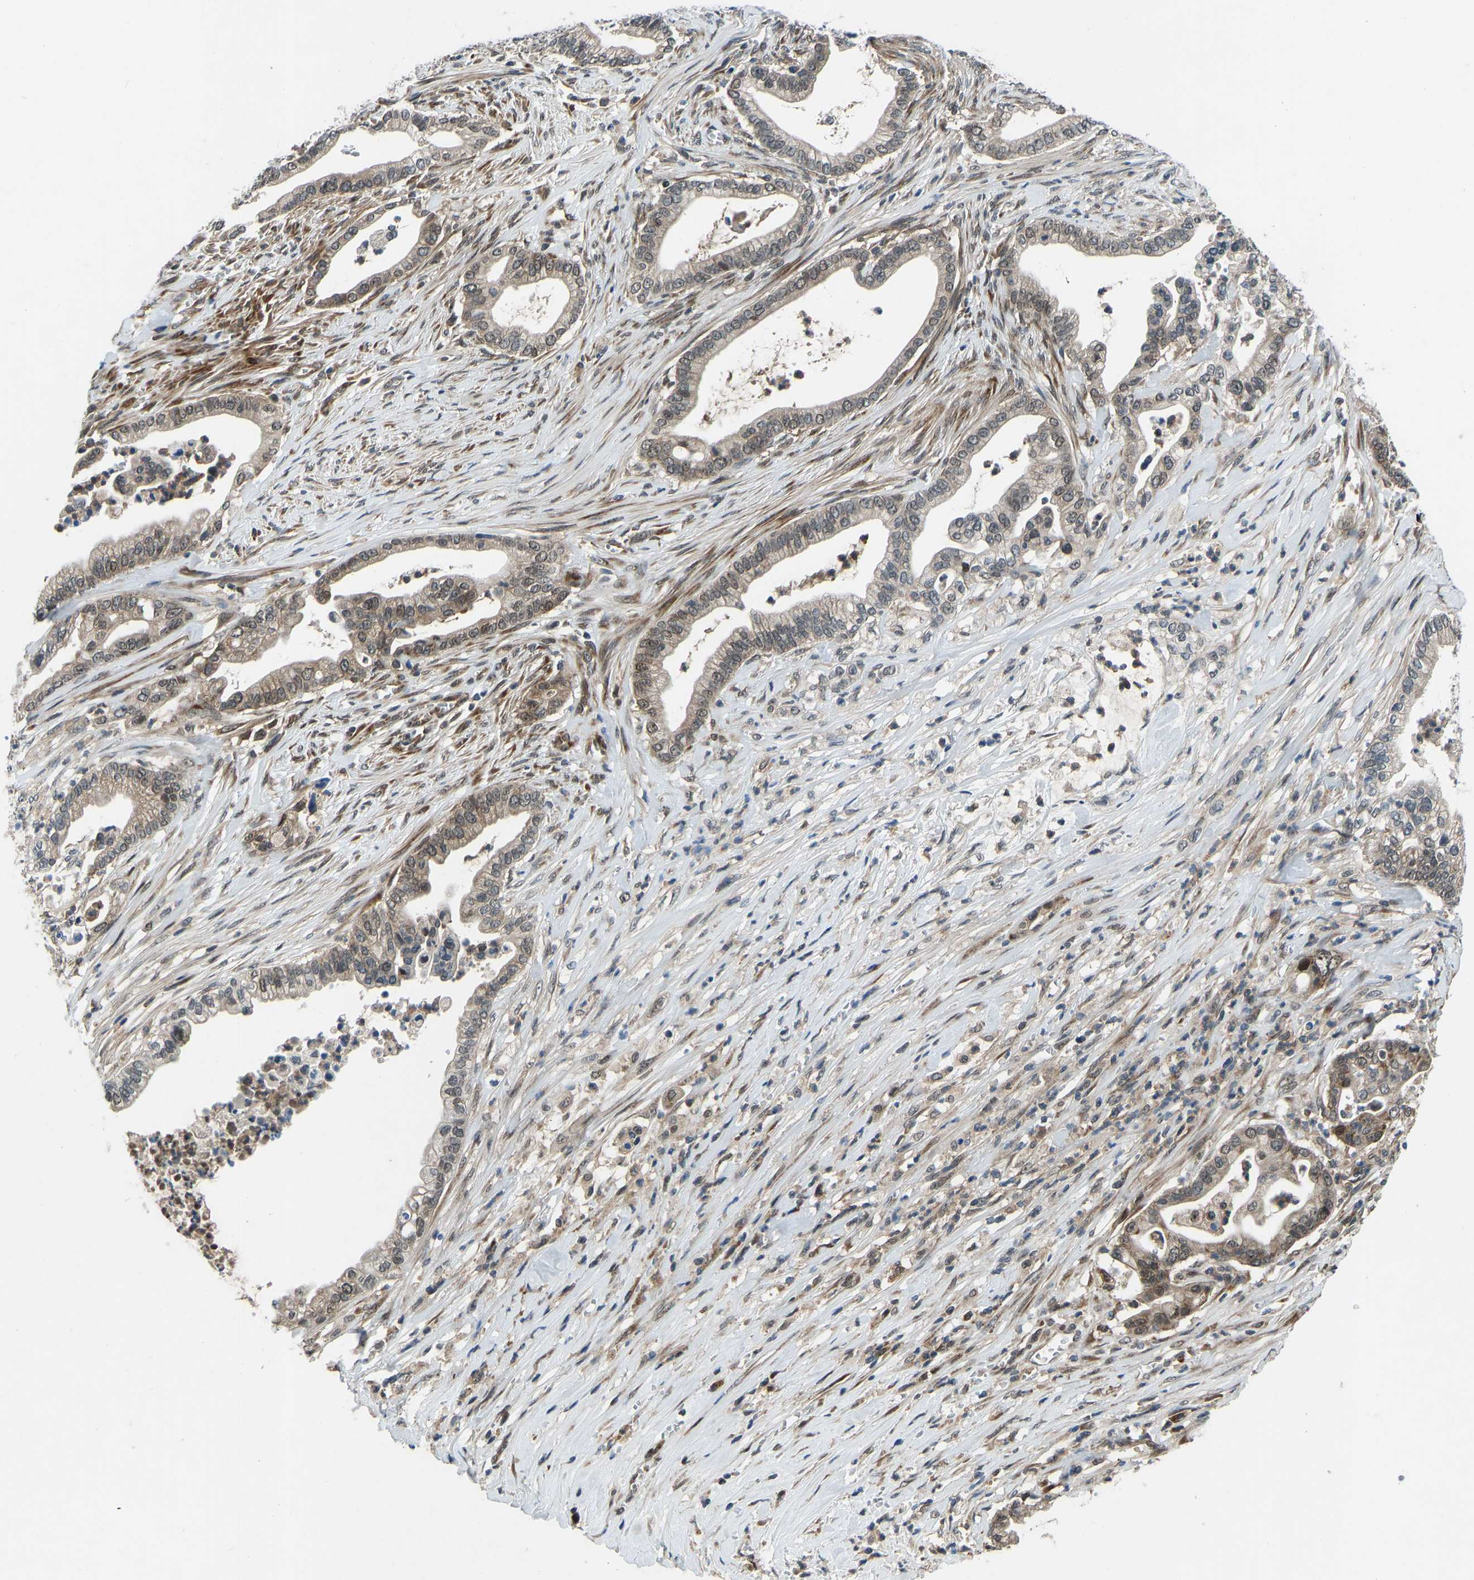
{"staining": {"intensity": "moderate", "quantity": ">75%", "location": "cytoplasmic/membranous,nuclear"}, "tissue": "pancreatic cancer", "cell_type": "Tumor cells", "image_type": "cancer", "snomed": [{"axis": "morphology", "description": "Adenocarcinoma, NOS"}, {"axis": "topography", "description": "Pancreas"}], "caption": "Brown immunohistochemical staining in human pancreatic cancer (adenocarcinoma) demonstrates moderate cytoplasmic/membranous and nuclear expression in about >75% of tumor cells. (Stains: DAB (3,3'-diaminobenzidine) in brown, nuclei in blue, Microscopy: brightfield microscopy at high magnification).", "gene": "RLIM", "patient": {"sex": "male", "age": 69}}